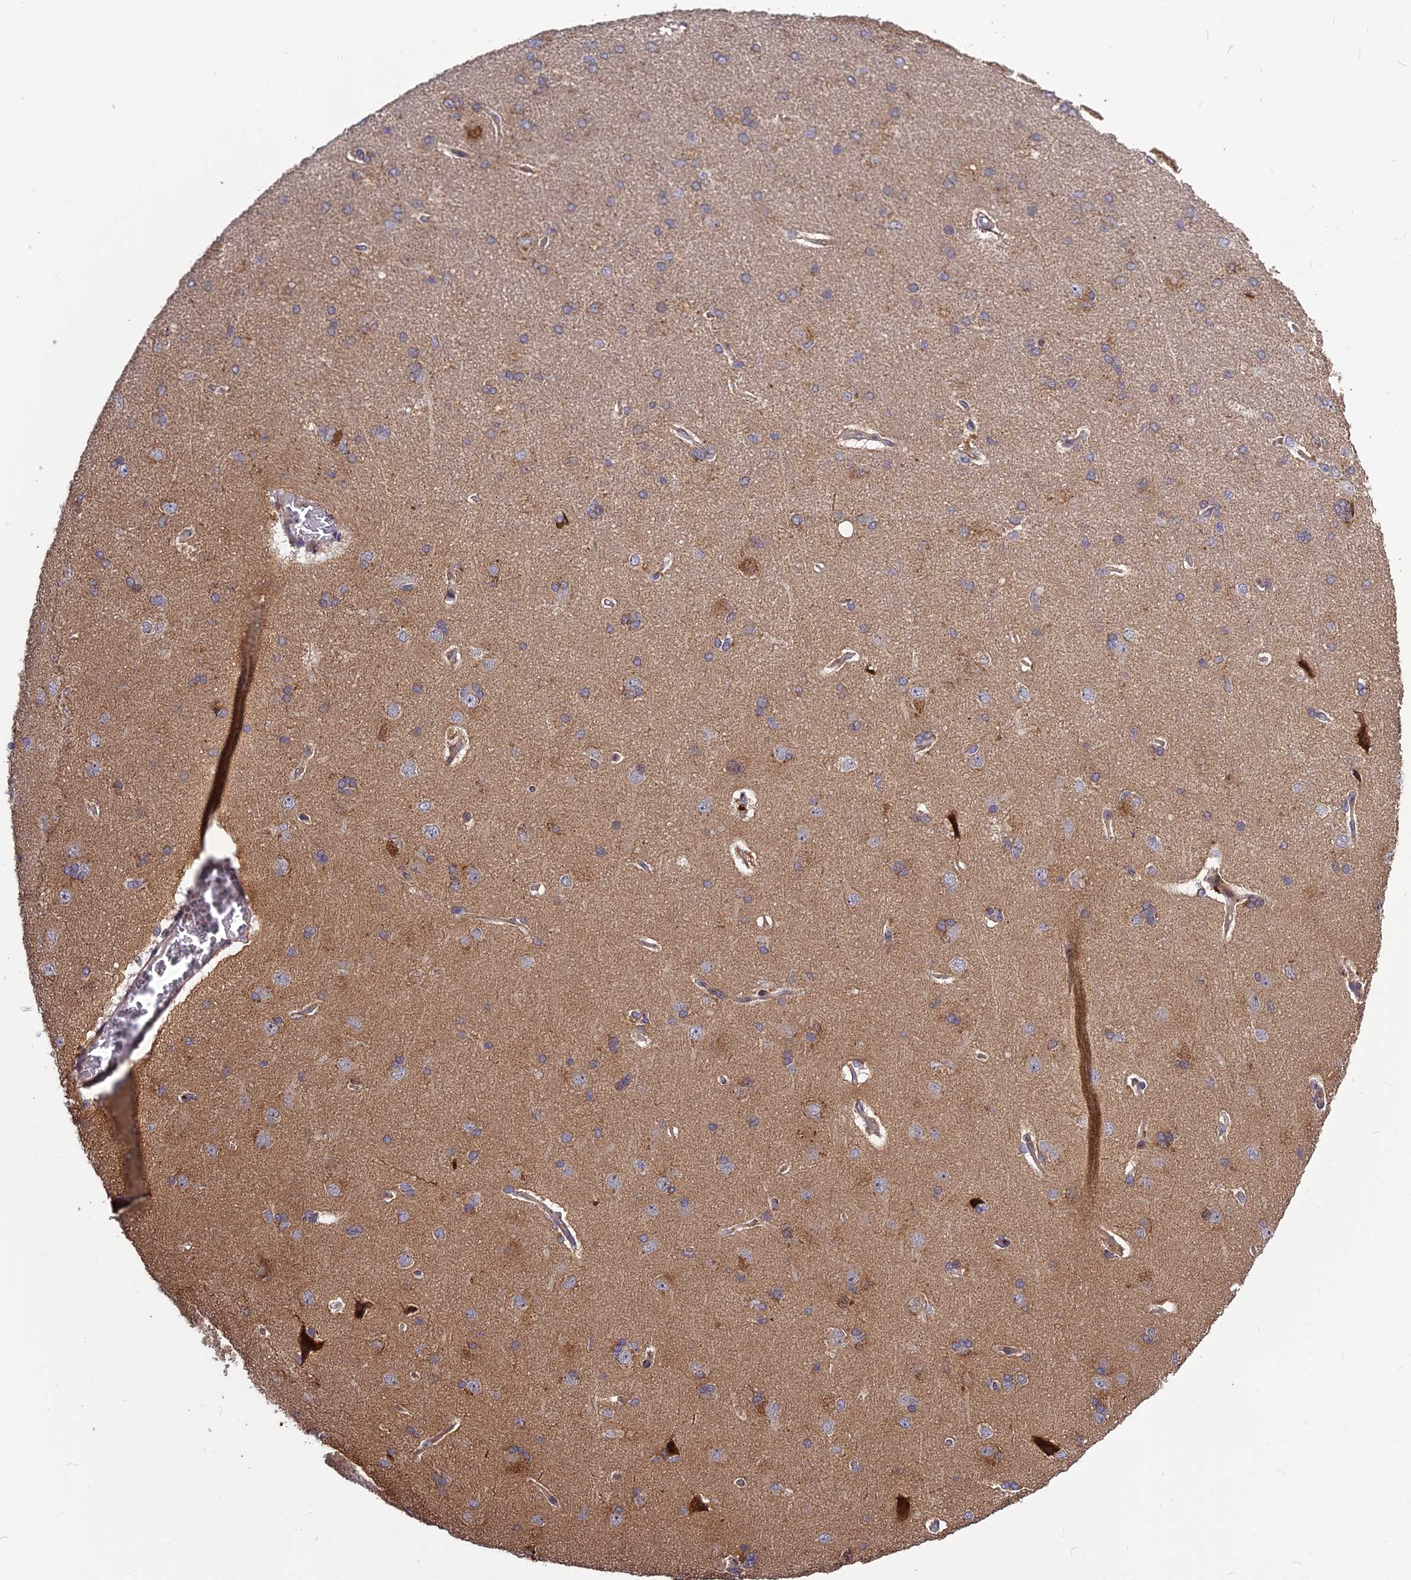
{"staining": {"intensity": "weak", "quantity": "25%-75%", "location": "cytoplasmic/membranous"}, "tissue": "cerebral cortex", "cell_type": "Endothelial cells", "image_type": "normal", "snomed": [{"axis": "morphology", "description": "Normal tissue, NOS"}, {"axis": "topography", "description": "Cerebral cortex"}], "caption": "Endothelial cells demonstrate low levels of weak cytoplasmic/membranous positivity in about 25%-75% of cells in benign human cerebral cortex.", "gene": "SPG21", "patient": {"sex": "male", "age": 62}}